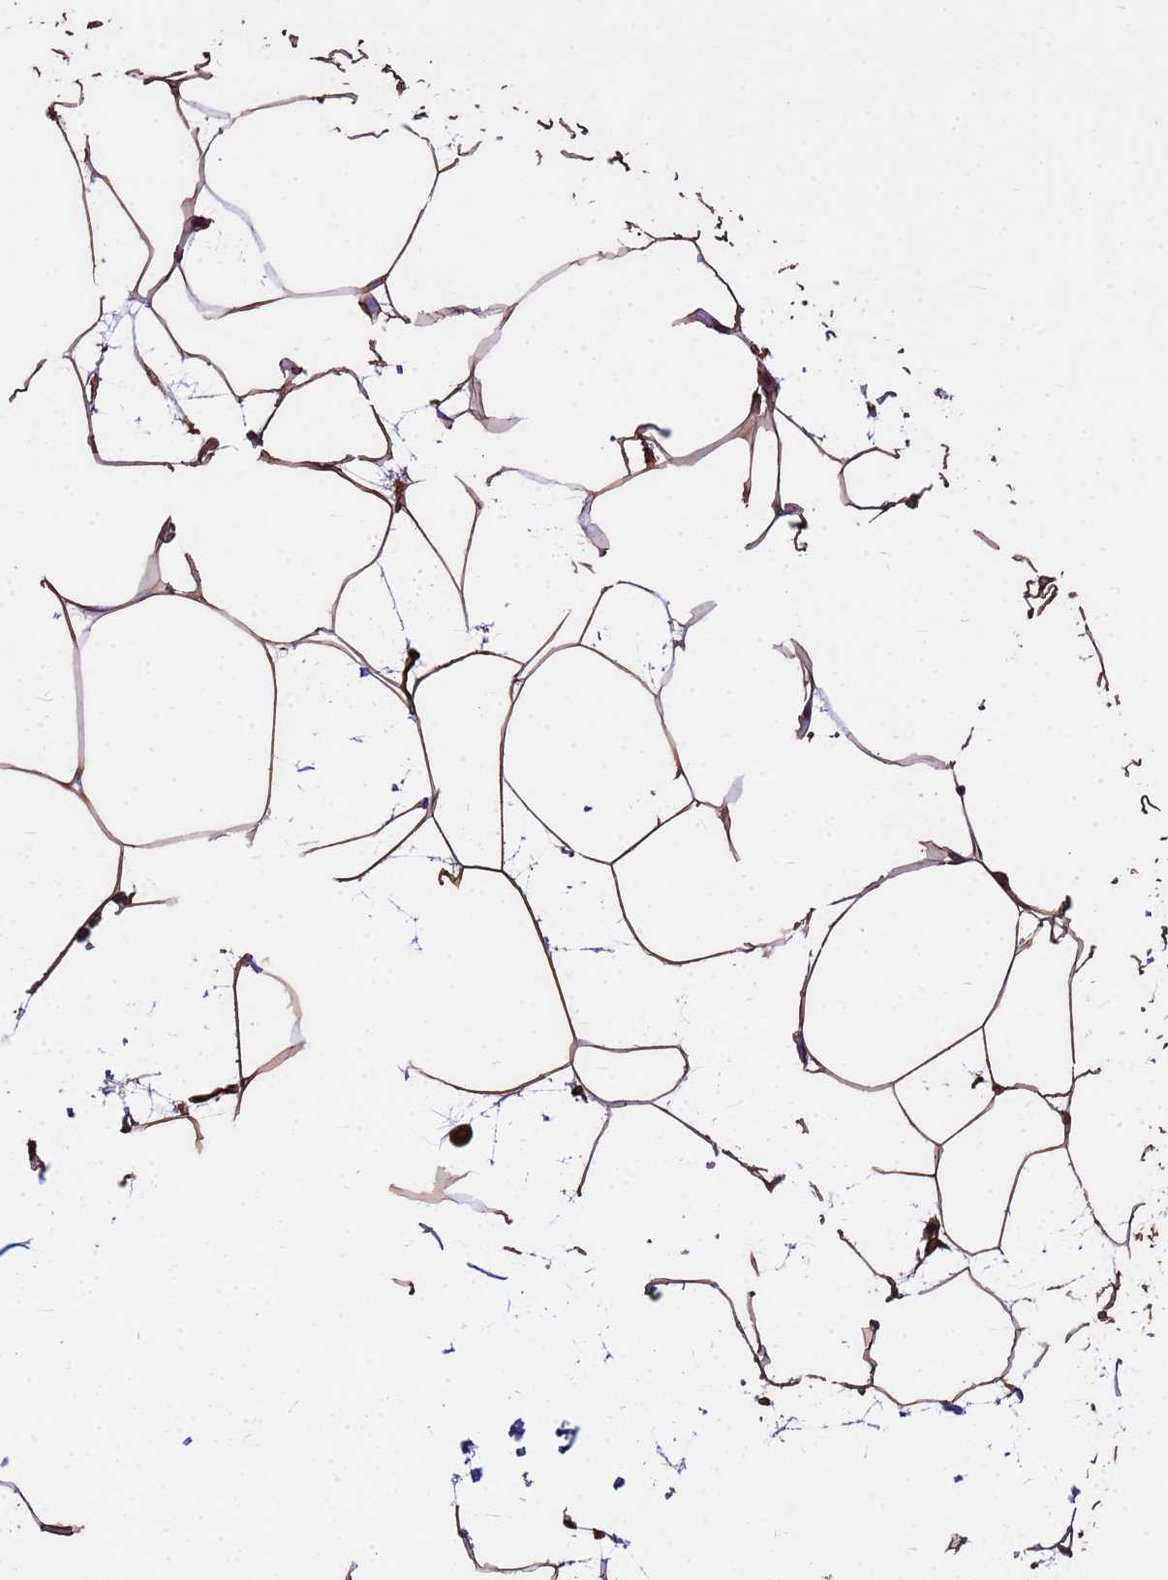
{"staining": {"intensity": "moderate", "quantity": "25%-75%", "location": "cytoplasmic/membranous"}, "tissue": "adipose tissue", "cell_type": "Adipocytes", "image_type": "normal", "snomed": [{"axis": "morphology", "description": "Normal tissue, NOS"}, {"axis": "topography", "description": "Adipose tissue"}], "caption": "This is a micrograph of immunohistochemistry (IHC) staining of unremarkable adipose tissue, which shows moderate positivity in the cytoplasmic/membranous of adipocytes.", "gene": "TCEAL3", "patient": {"sex": "female", "age": 37}}